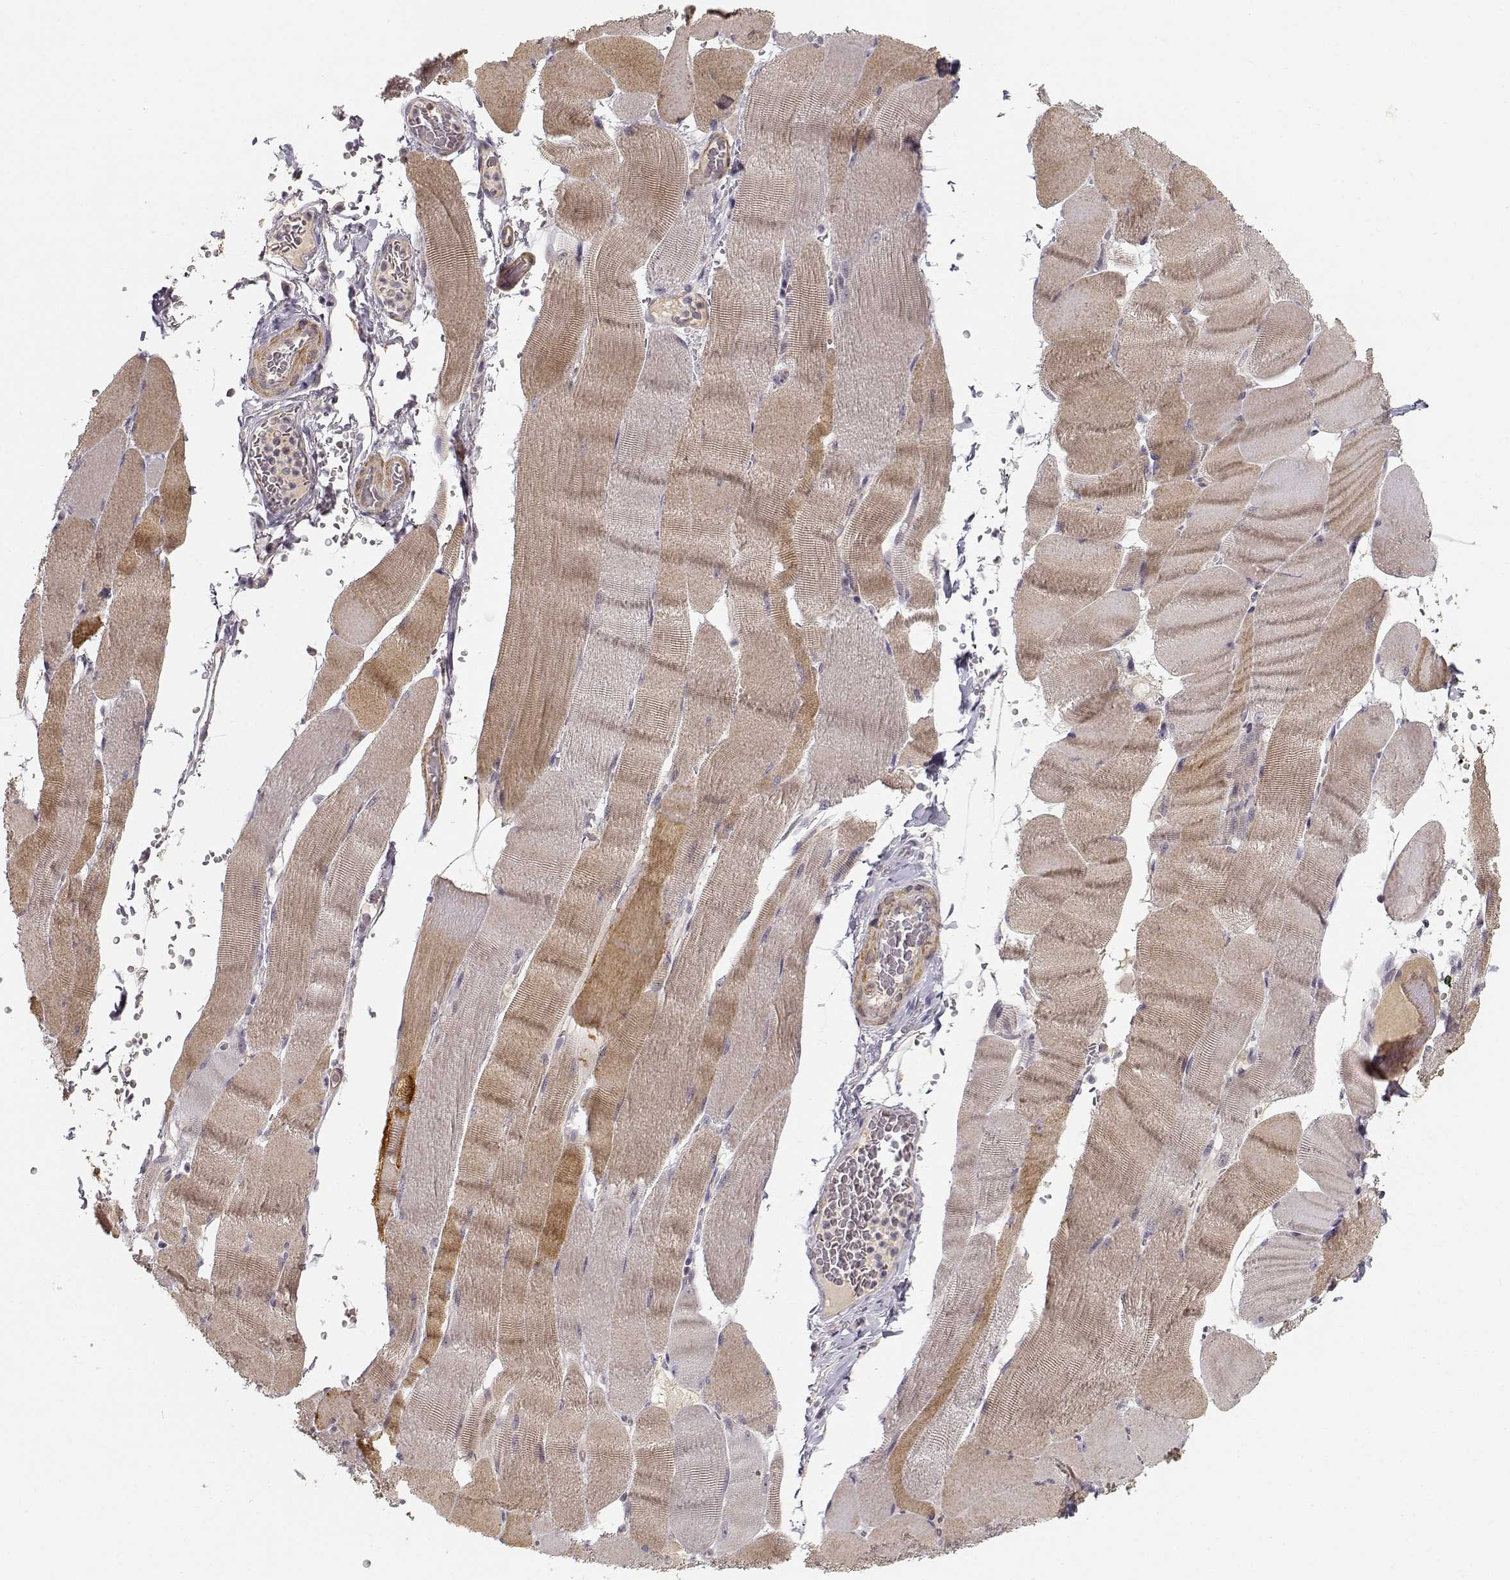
{"staining": {"intensity": "weak", "quantity": "25%-75%", "location": "cytoplasmic/membranous"}, "tissue": "skeletal muscle", "cell_type": "Myocytes", "image_type": "normal", "snomed": [{"axis": "morphology", "description": "Normal tissue, NOS"}, {"axis": "topography", "description": "Skeletal muscle"}], "caption": "Weak cytoplasmic/membranous expression is appreciated in approximately 25%-75% of myocytes in normal skeletal muscle. (Brightfield microscopy of DAB IHC at high magnification).", "gene": "RGS9BP", "patient": {"sex": "male", "age": 56}}